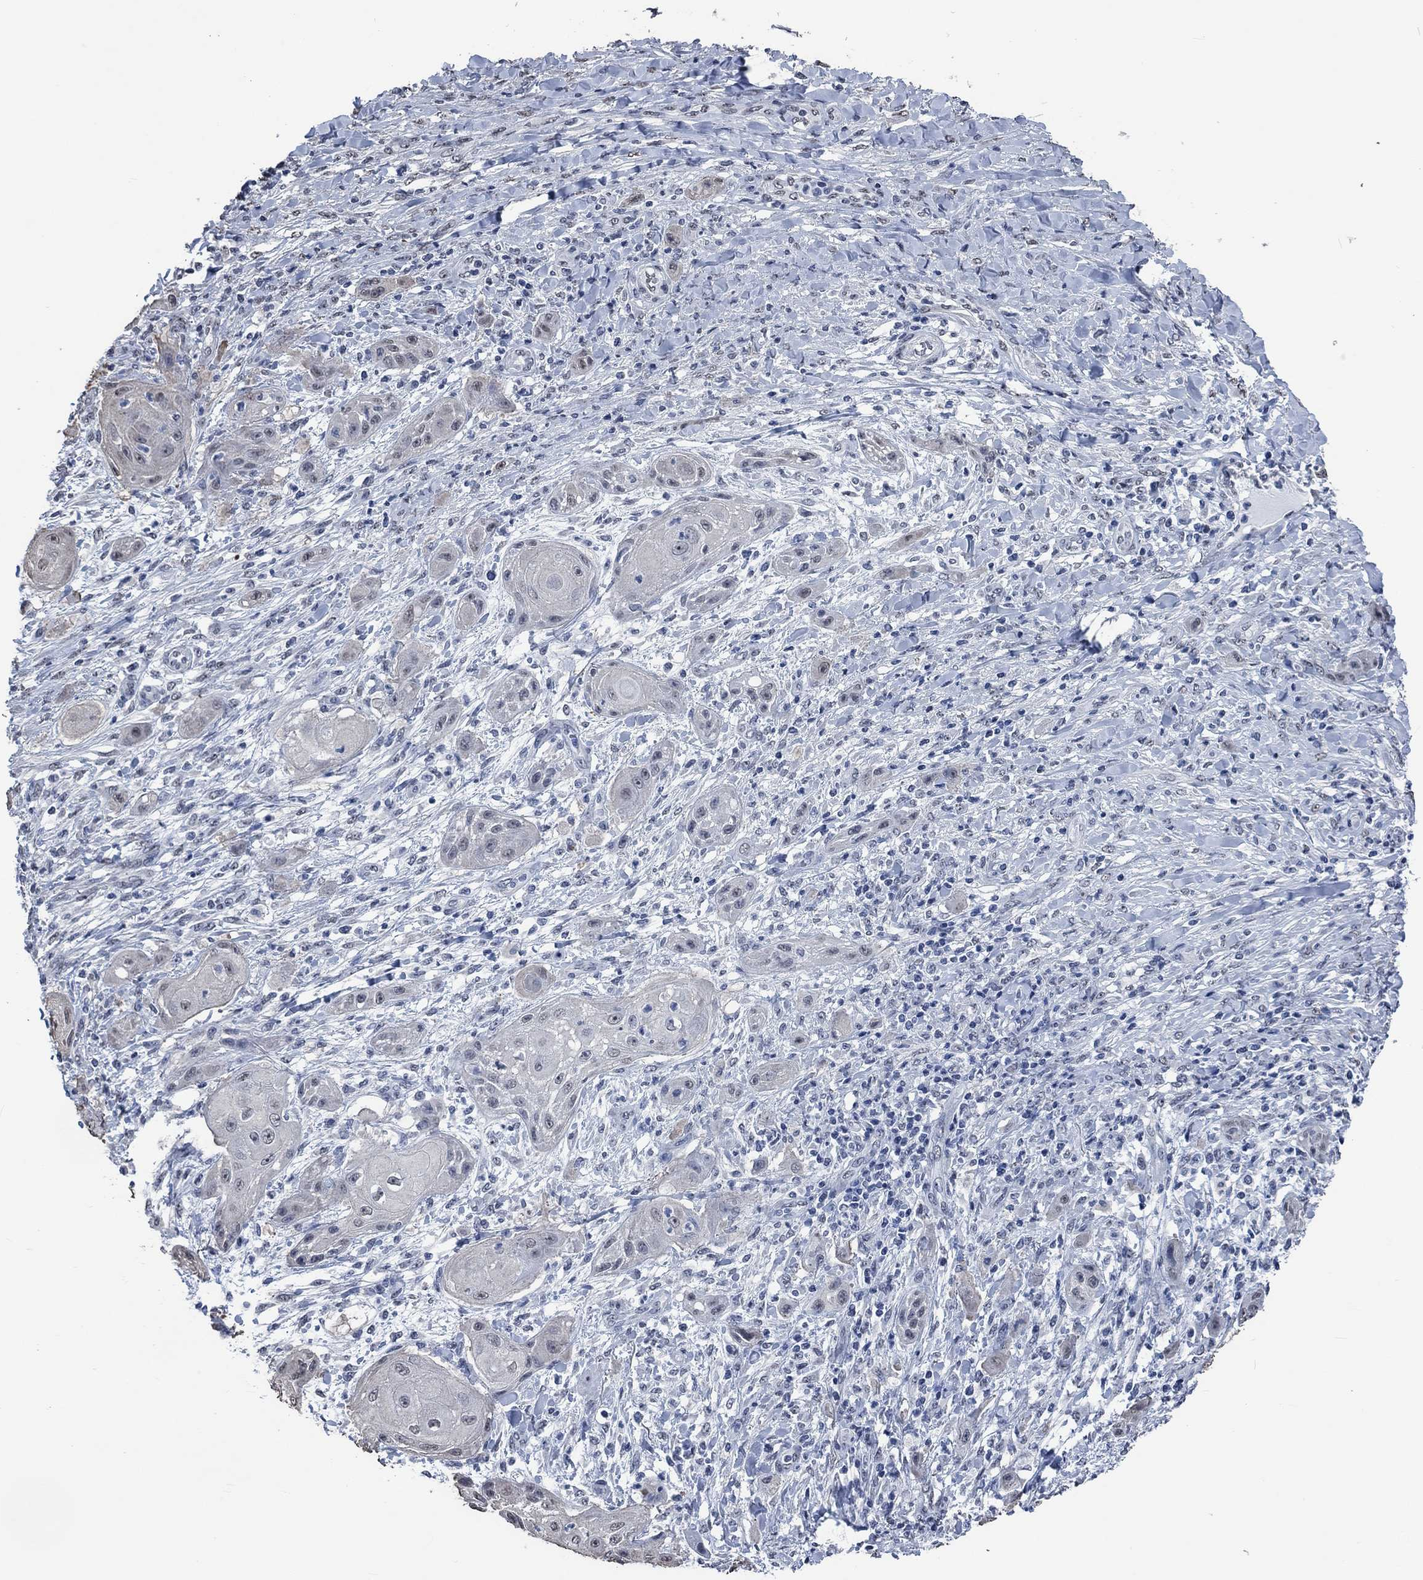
{"staining": {"intensity": "negative", "quantity": "none", "location": "none"}, "tissue": "skin cancer", "cell_type": "Tumor cells", "image_type": "cancer", "snomed": [{"axis": "morphology", "description": "Squamous cell carcinoma, NOS"}, {"axis": "topography", "description": "Skin"}], "caption": "DAB (3,3'-diaminobenzidine) immunohistochemical staining of skin squamous cell carcinoma demonstrates no significant expression in tumor cells.", "gene": "OBSCN", "patient": {"sex": "male", "age": 62}}